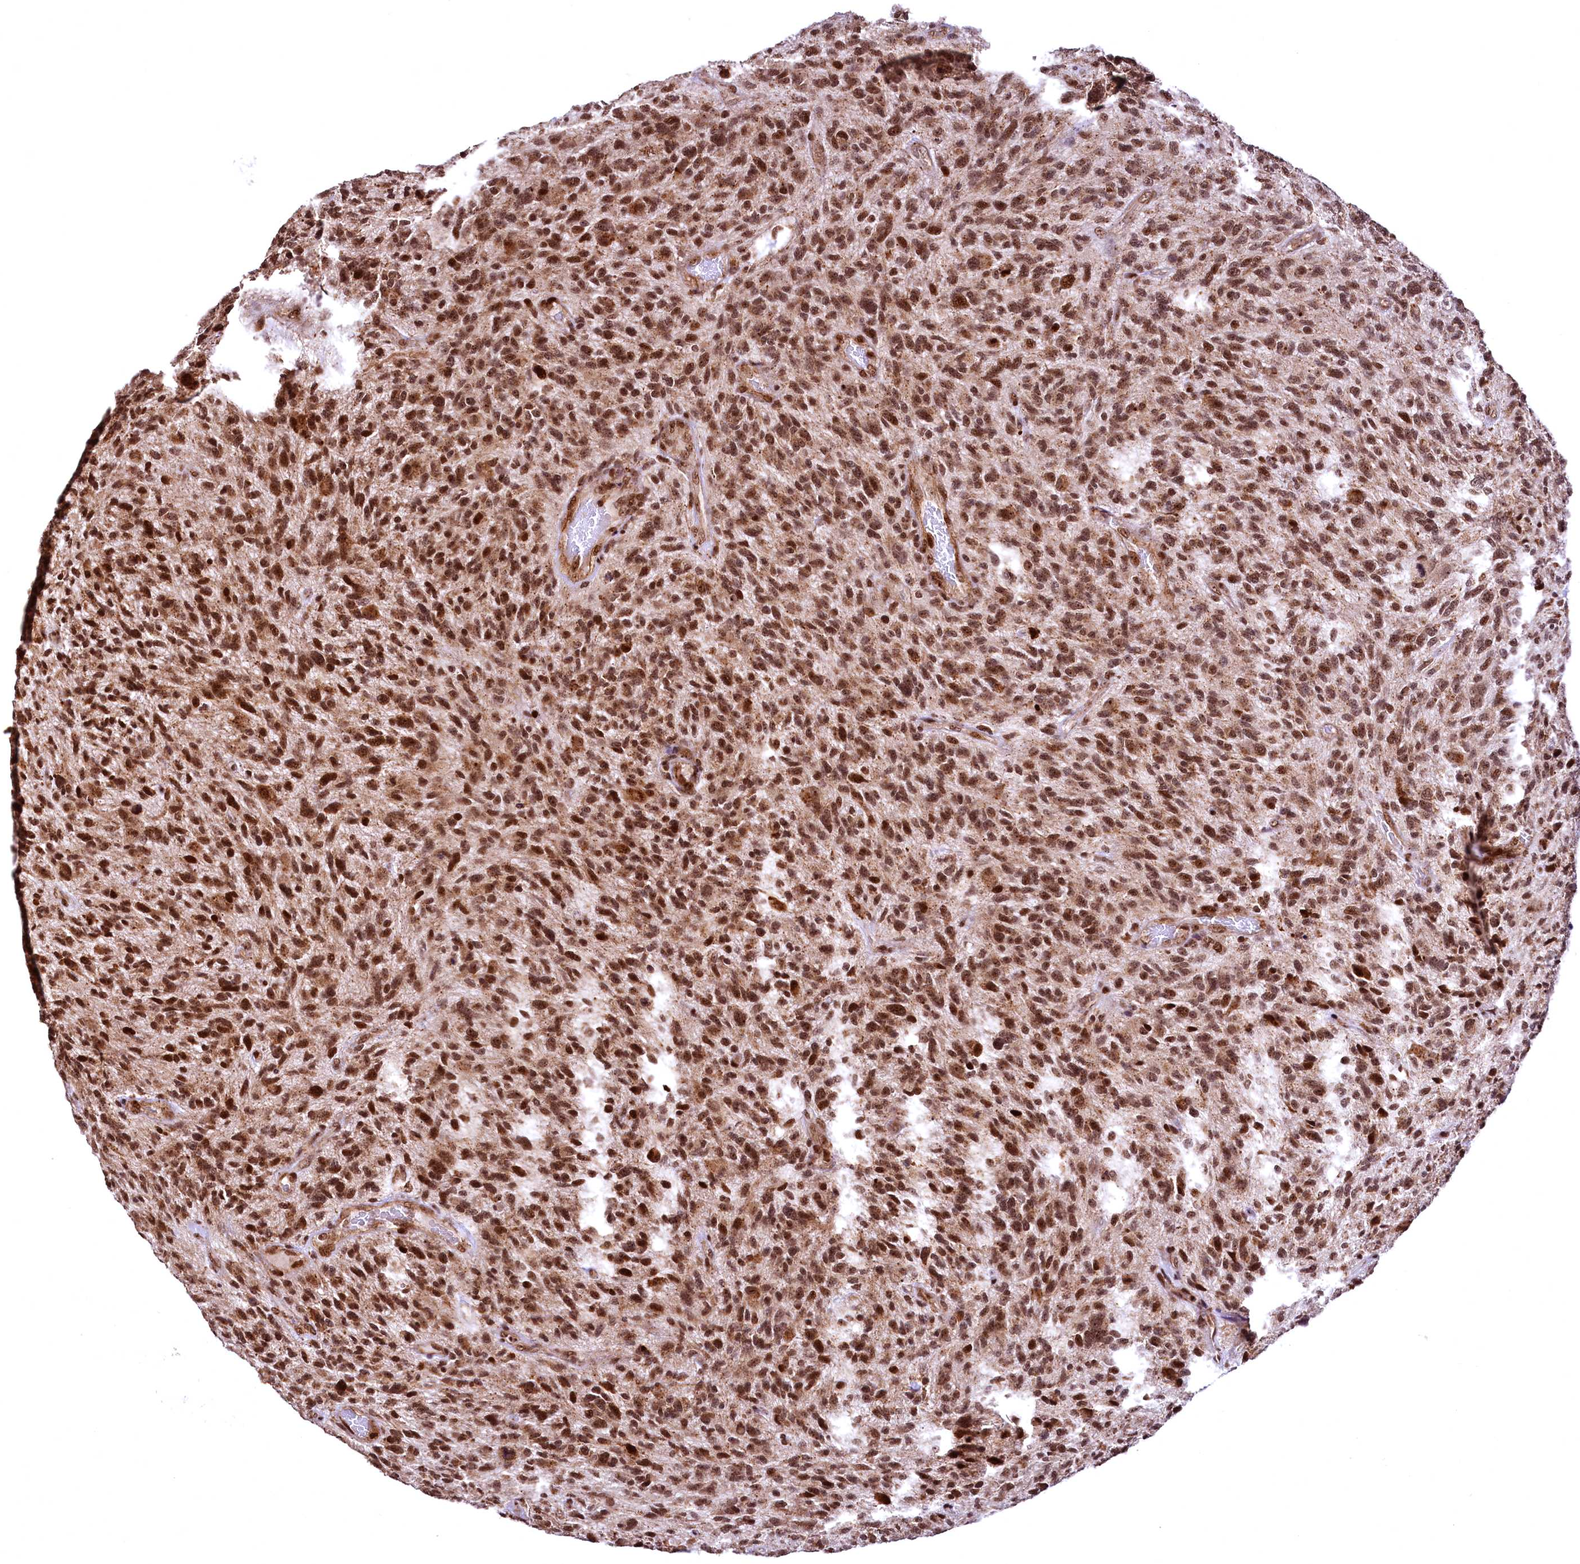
{"staining": {"intensity": "strong", "quantity": ">75%", "location": "cytoplasmic/membranous,nuclear"}, "tissue": "glioma", "cell_type": "Tumor cells", "image_type": "cancer", "snomed": [{"axis": "morphology", "description": "Glioma, malignant, High grade"}, {"axis": "topography", "description": "Brain"}], "caption": "A histopathology image of glioma stained for a protein reveals strong cytoplasmic/membranous and nuclear brown staining in tumor cells.", "gene": "PDS5B", "patient": {"sex": "male", "age": 47}}